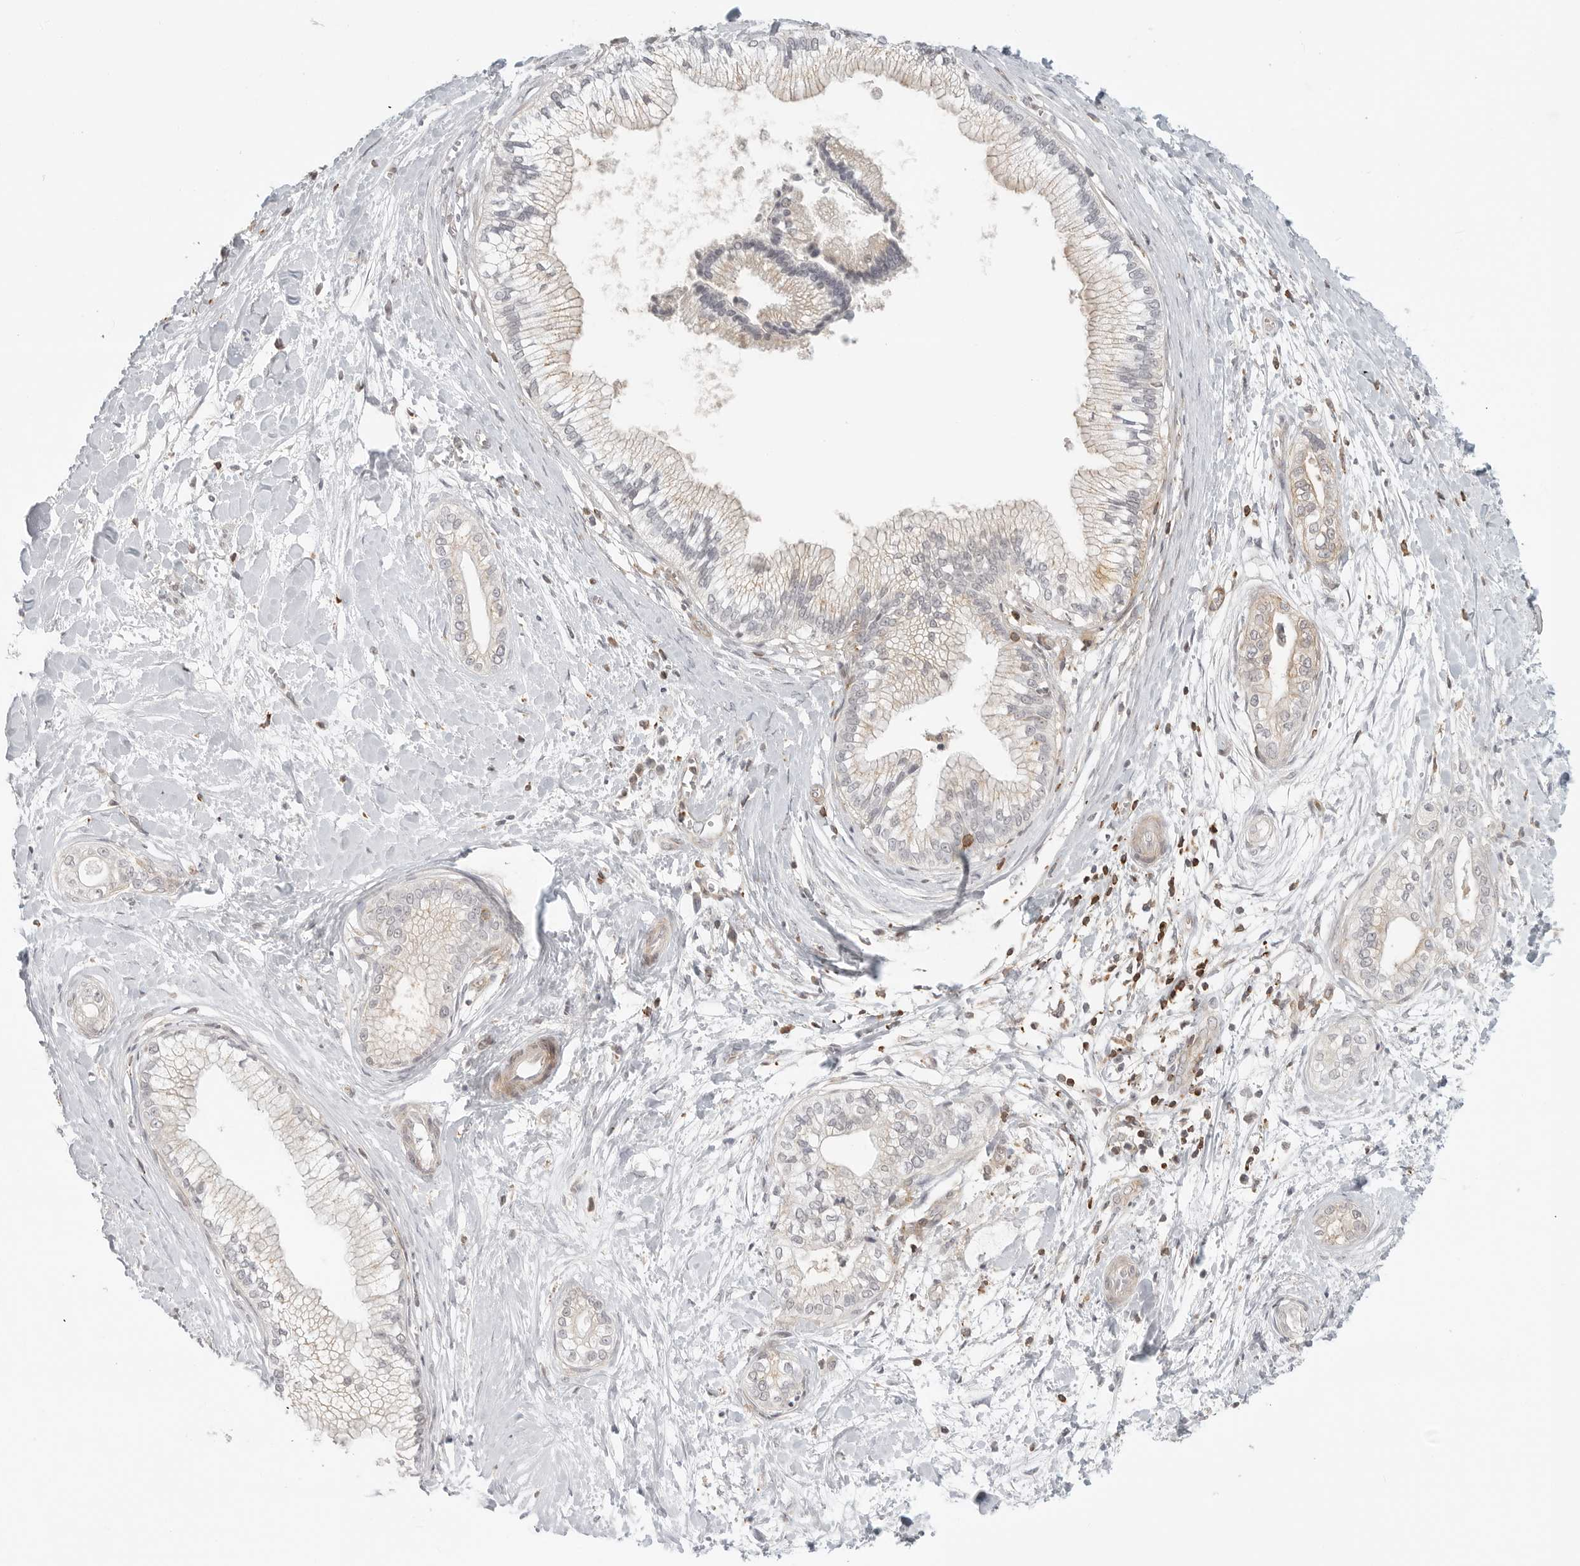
{"staining": {"intensity": "negative", "quantity": "none", "location": "none"}, "tissue": "pancreatic cancer", "cell_type": "Tumor cells", "image_type": "cancer", "snomed": [{"axis": "morphology", "description": "Adenocarcinoma, NOS"}, {"axis": "topography", "description": "Pancreas"}], "caption": "This image is of pancreatic cancer stained with immunohistochemistry to label a protein in brown with the nuclei are counter-stained blue. There is no staining in tumor cells.", "gene": "SH3KBP1", "patient": {"sex": "male", "age": 68}}